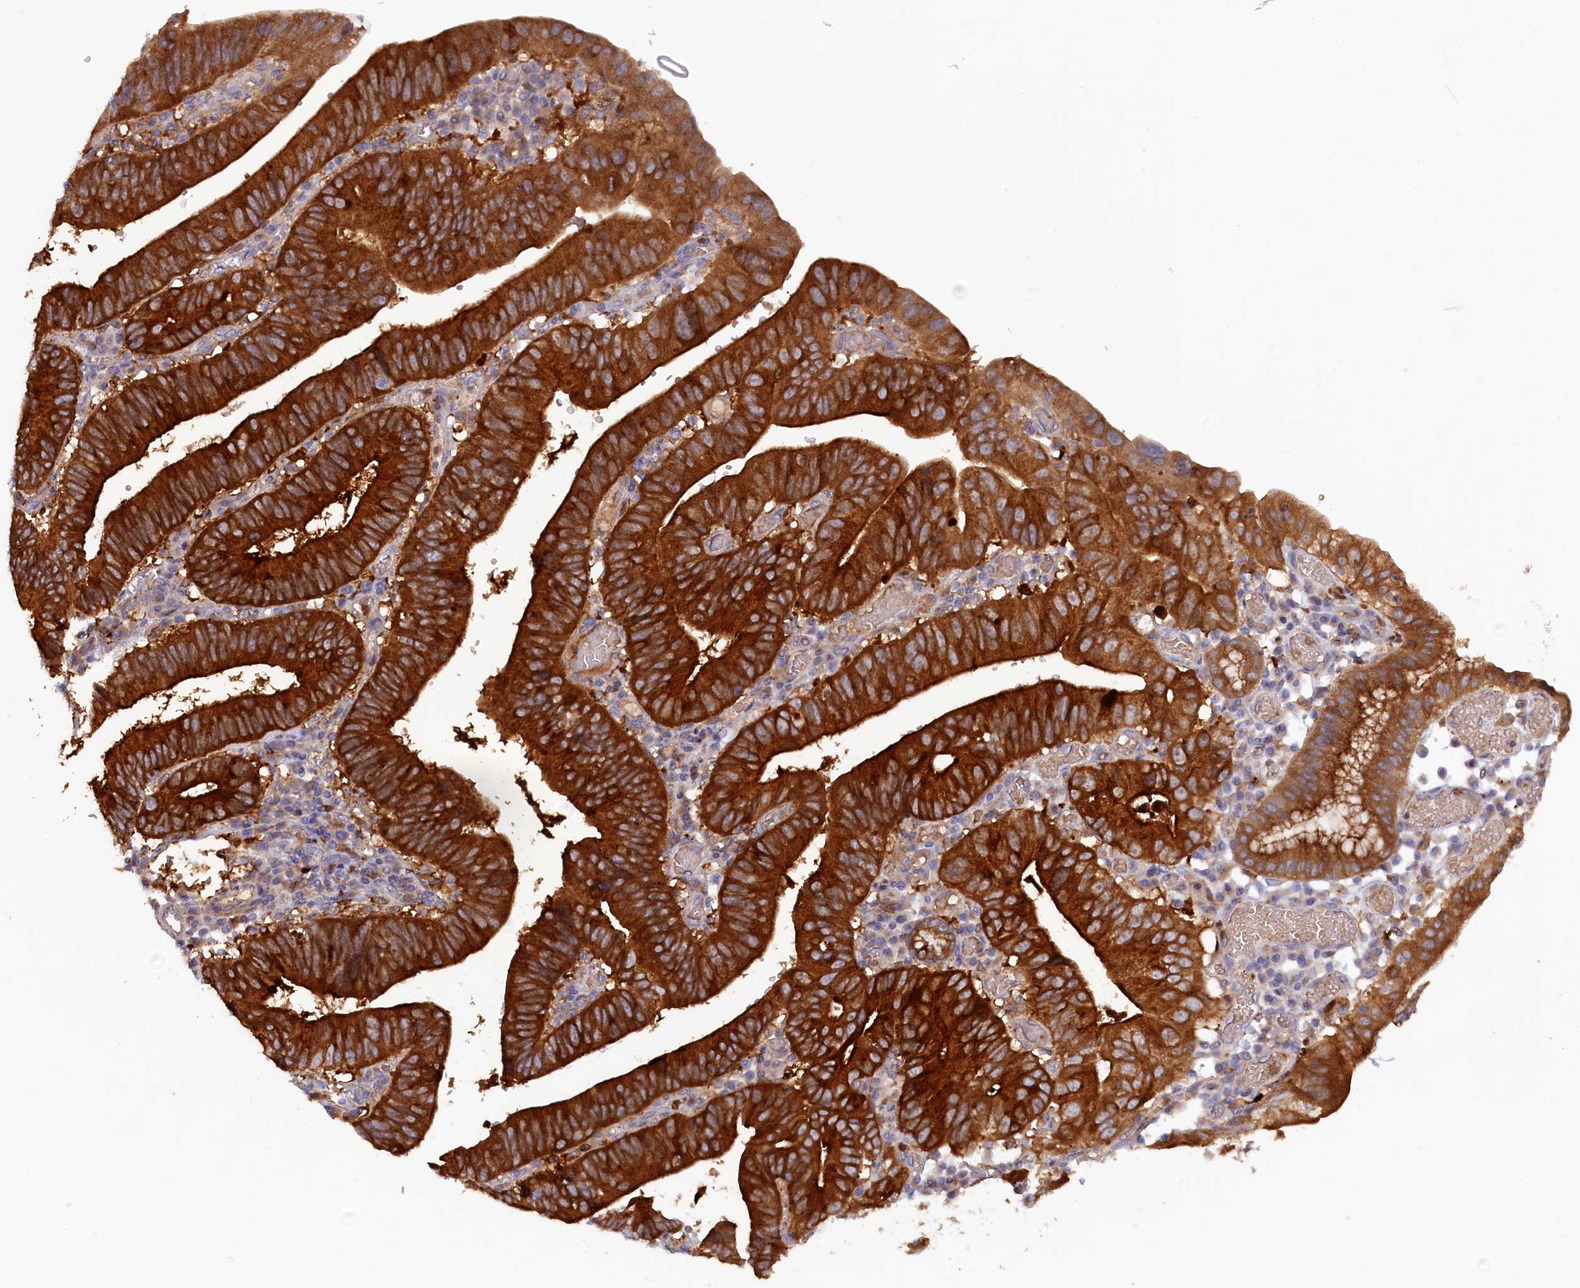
{"staining": {"intensity": "strong", "quantity": ">75%", "location": "cytoplasmic/membranous"}, "tissue": "stomach cancer", "cell_type": "Tumor cells", "image_type": "cancer", "snomed": [{"axis": "morphology", "description": "Adenocarcinoma, NOS"}, {"axis": "topography", "description": "Stomach"}], "caption": "Protein staining demonstrates strong cytoplasmic/membranous staining in approximately >75% of tumor cells in stomach cancer. The protein is shown in brown color, while the nuclei are stained blue.", "gene": "FERMT1", "patient": {"sex": "male", "age": 59}}